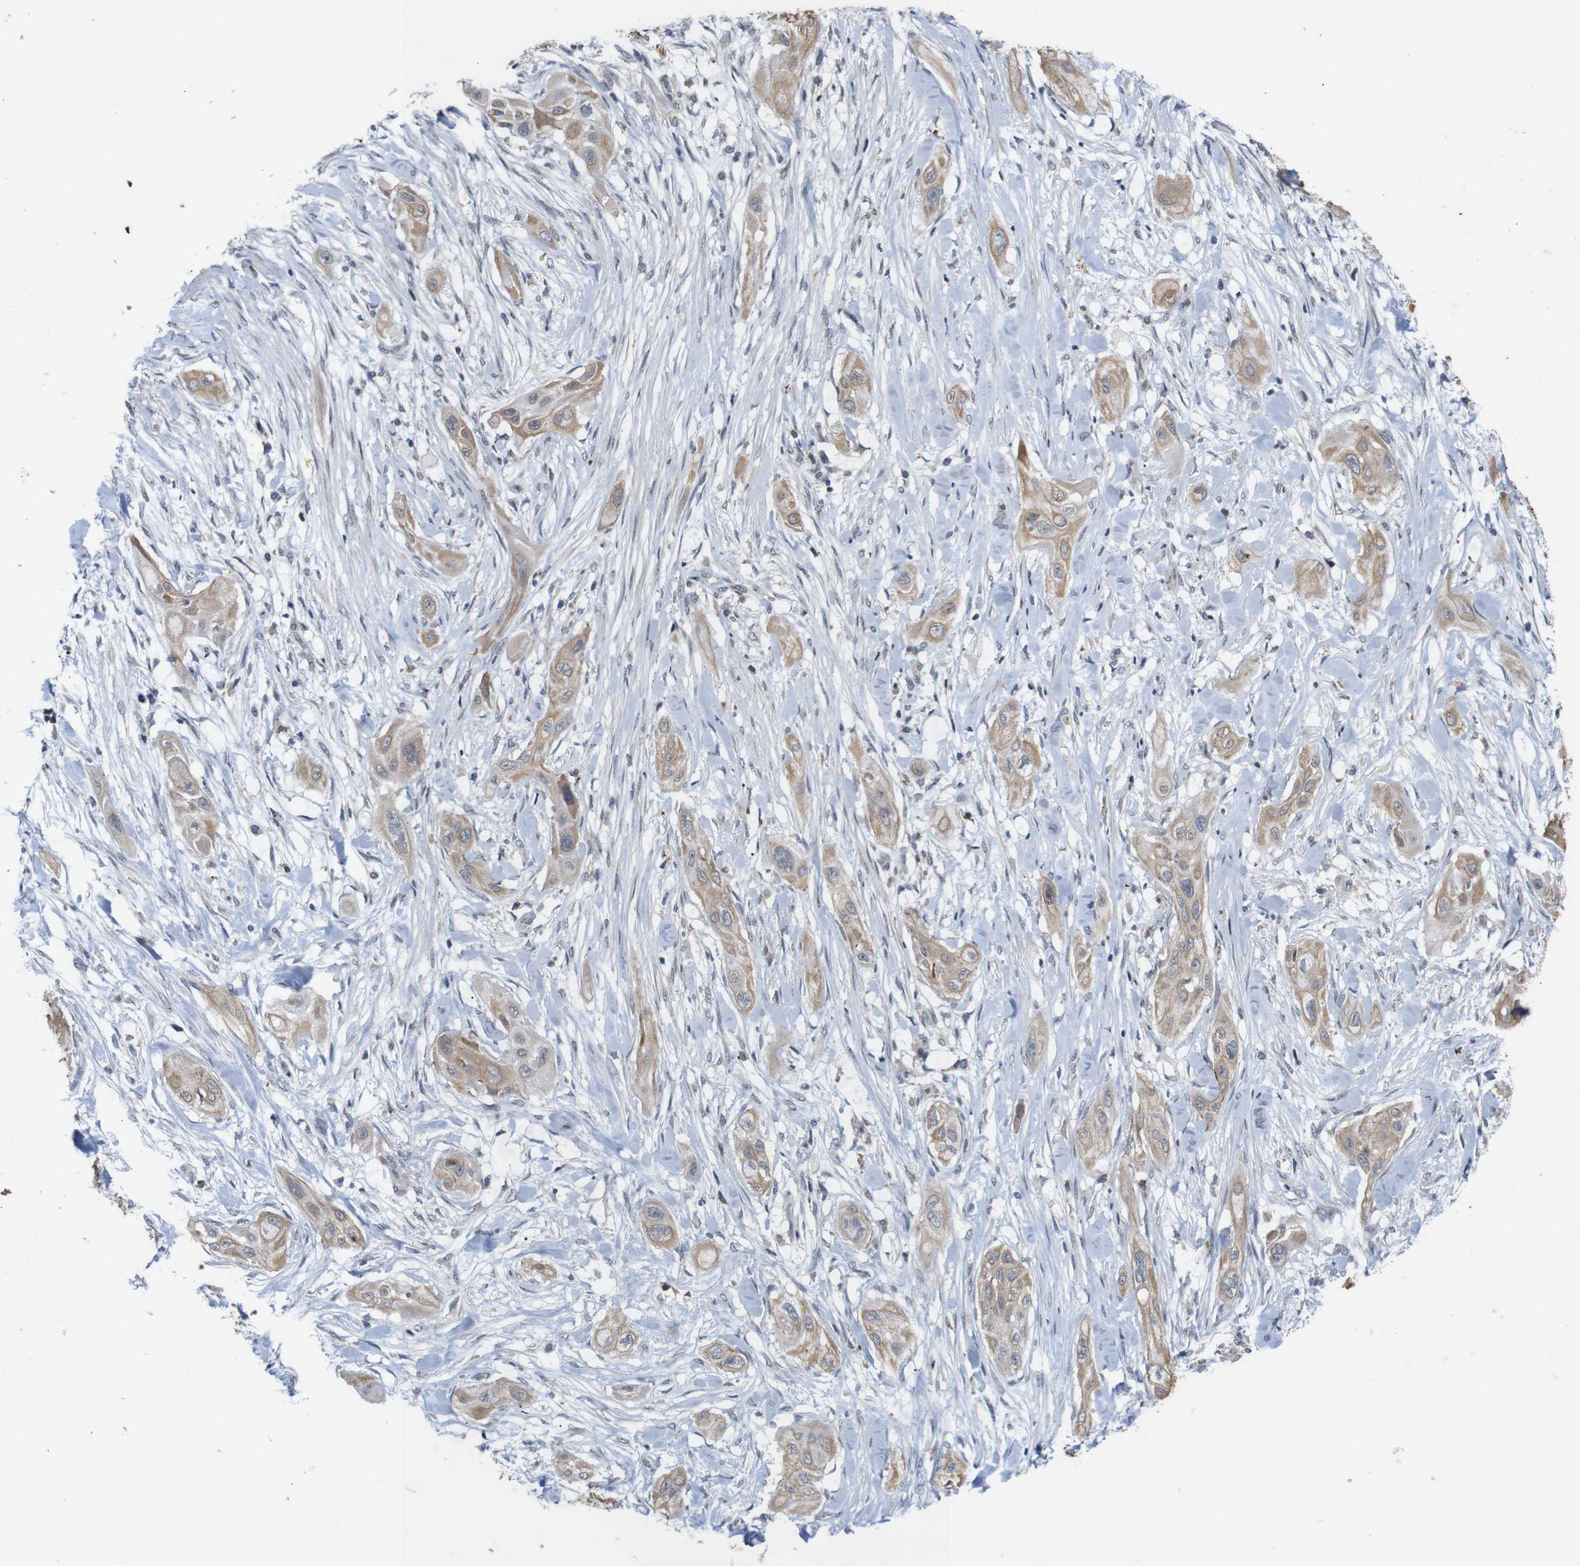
{"staining": {"intensity": "weak", "quantity": ">75%", "location": "cytoplasmic/membranous"}, "tissue": "lung cancer", "cell_type": "Tumor cells", "image_type": "cancer", "snomed": [{"axis": "morphology", "description": "Squamous cell carcinoma, NOS"}, {"axis": "topography", "description": "Lung"}], "caption": "Tumor cells reveal weak cytoplasmic/membranous expression in approximately >75% of cells in lung squamous cell carcinoma.", "gene": "ATP7B", "patient": {"sex": "female", "age": 47}}